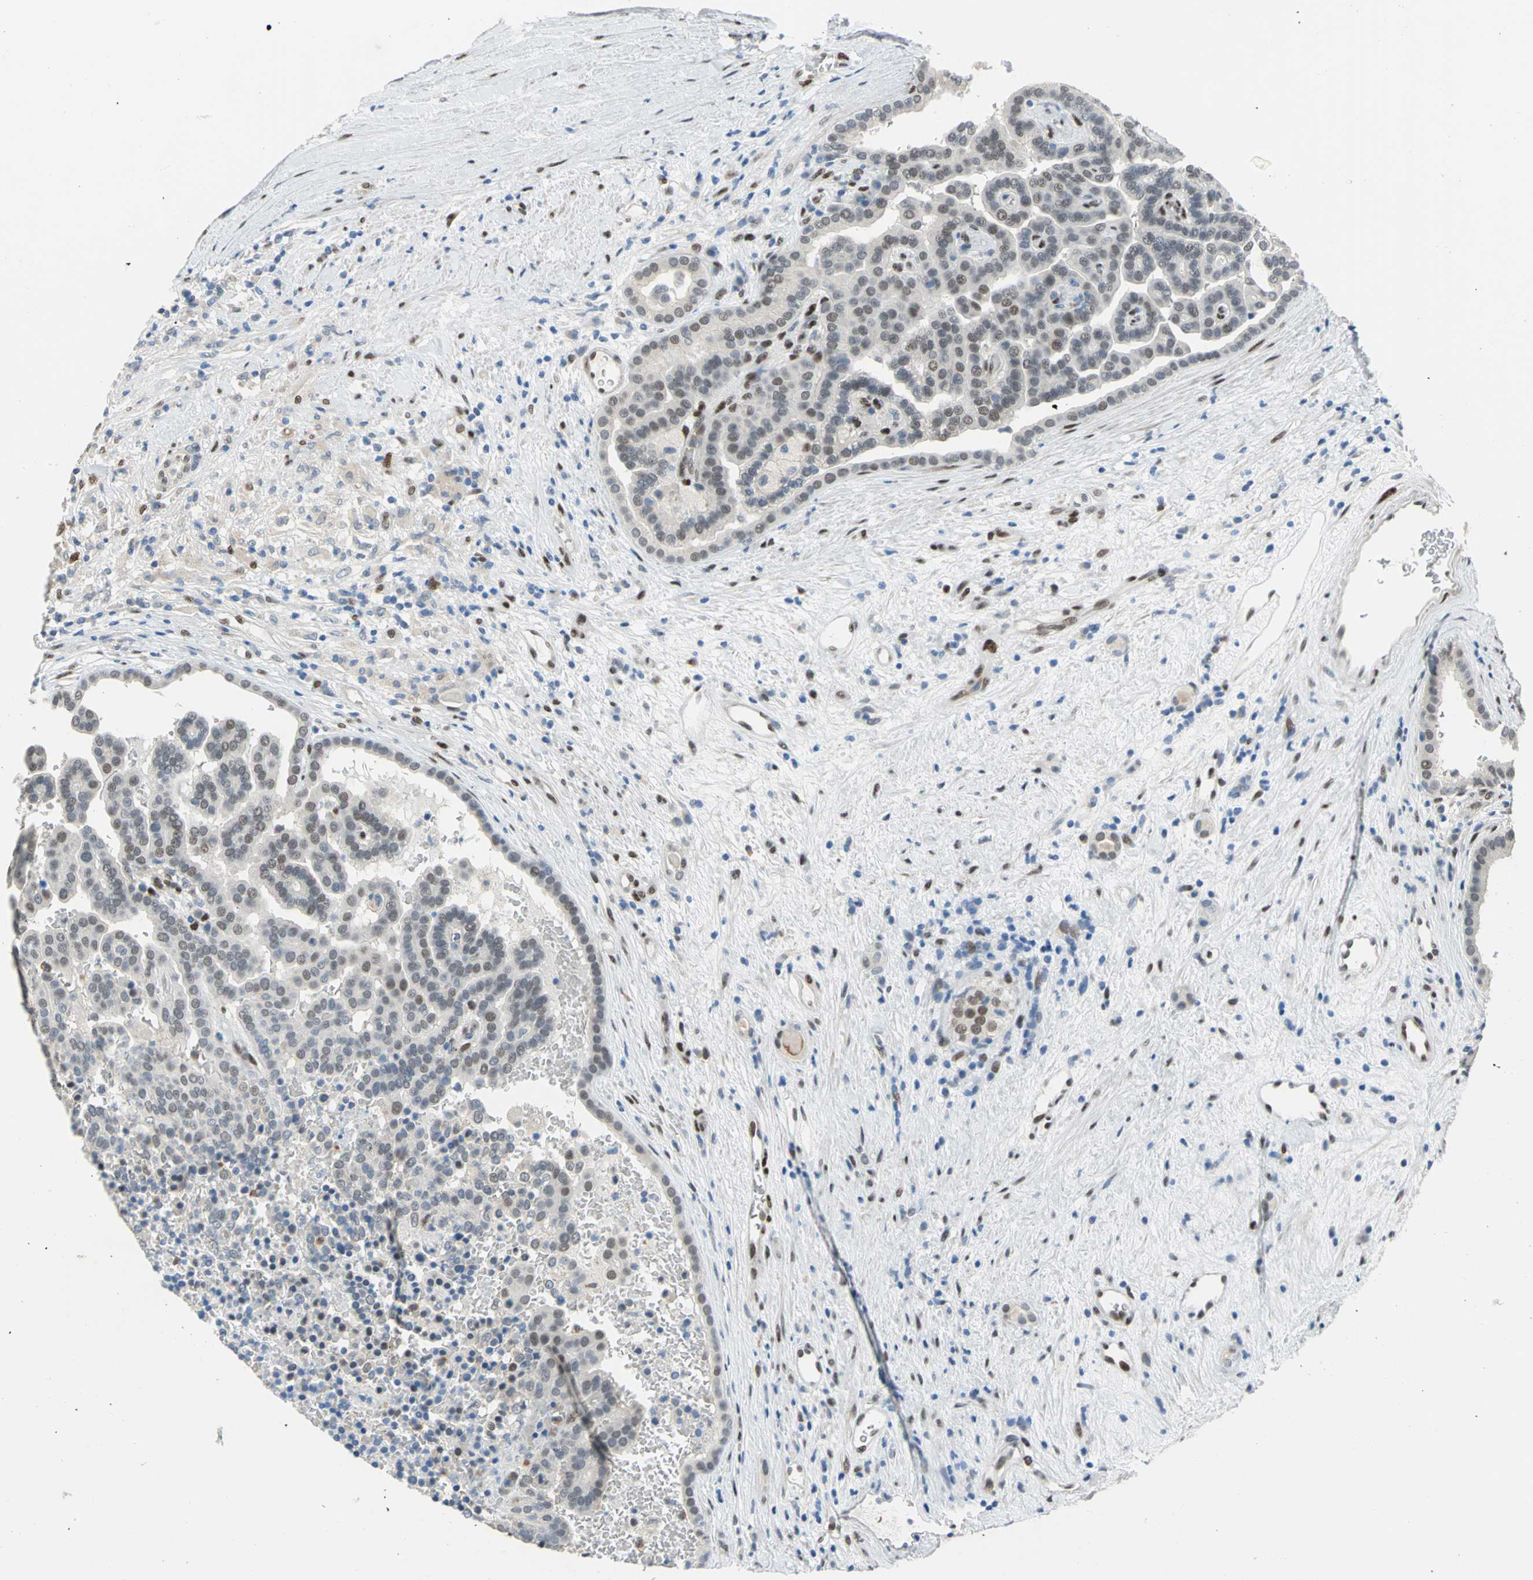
{"staining": {"intensity": "weak", "quantity": "<25%", "location": "nuclear"}, "tissue": "renal cancer", "cell_type": "Tumor cells", "image_type": "cancer", "snomed": [{"axis": "morphology", "description": "Adenocarcinoma, NOS"}, {"axis": "topography", "description": "Kidney"}], "caption": "This is an immunohistochemistry histopathology image of renal adenocarcinoma. There is no staining in tumor cells.", "gene": "RBFOX2", "patient": {"sex": "male", "age": 61}}